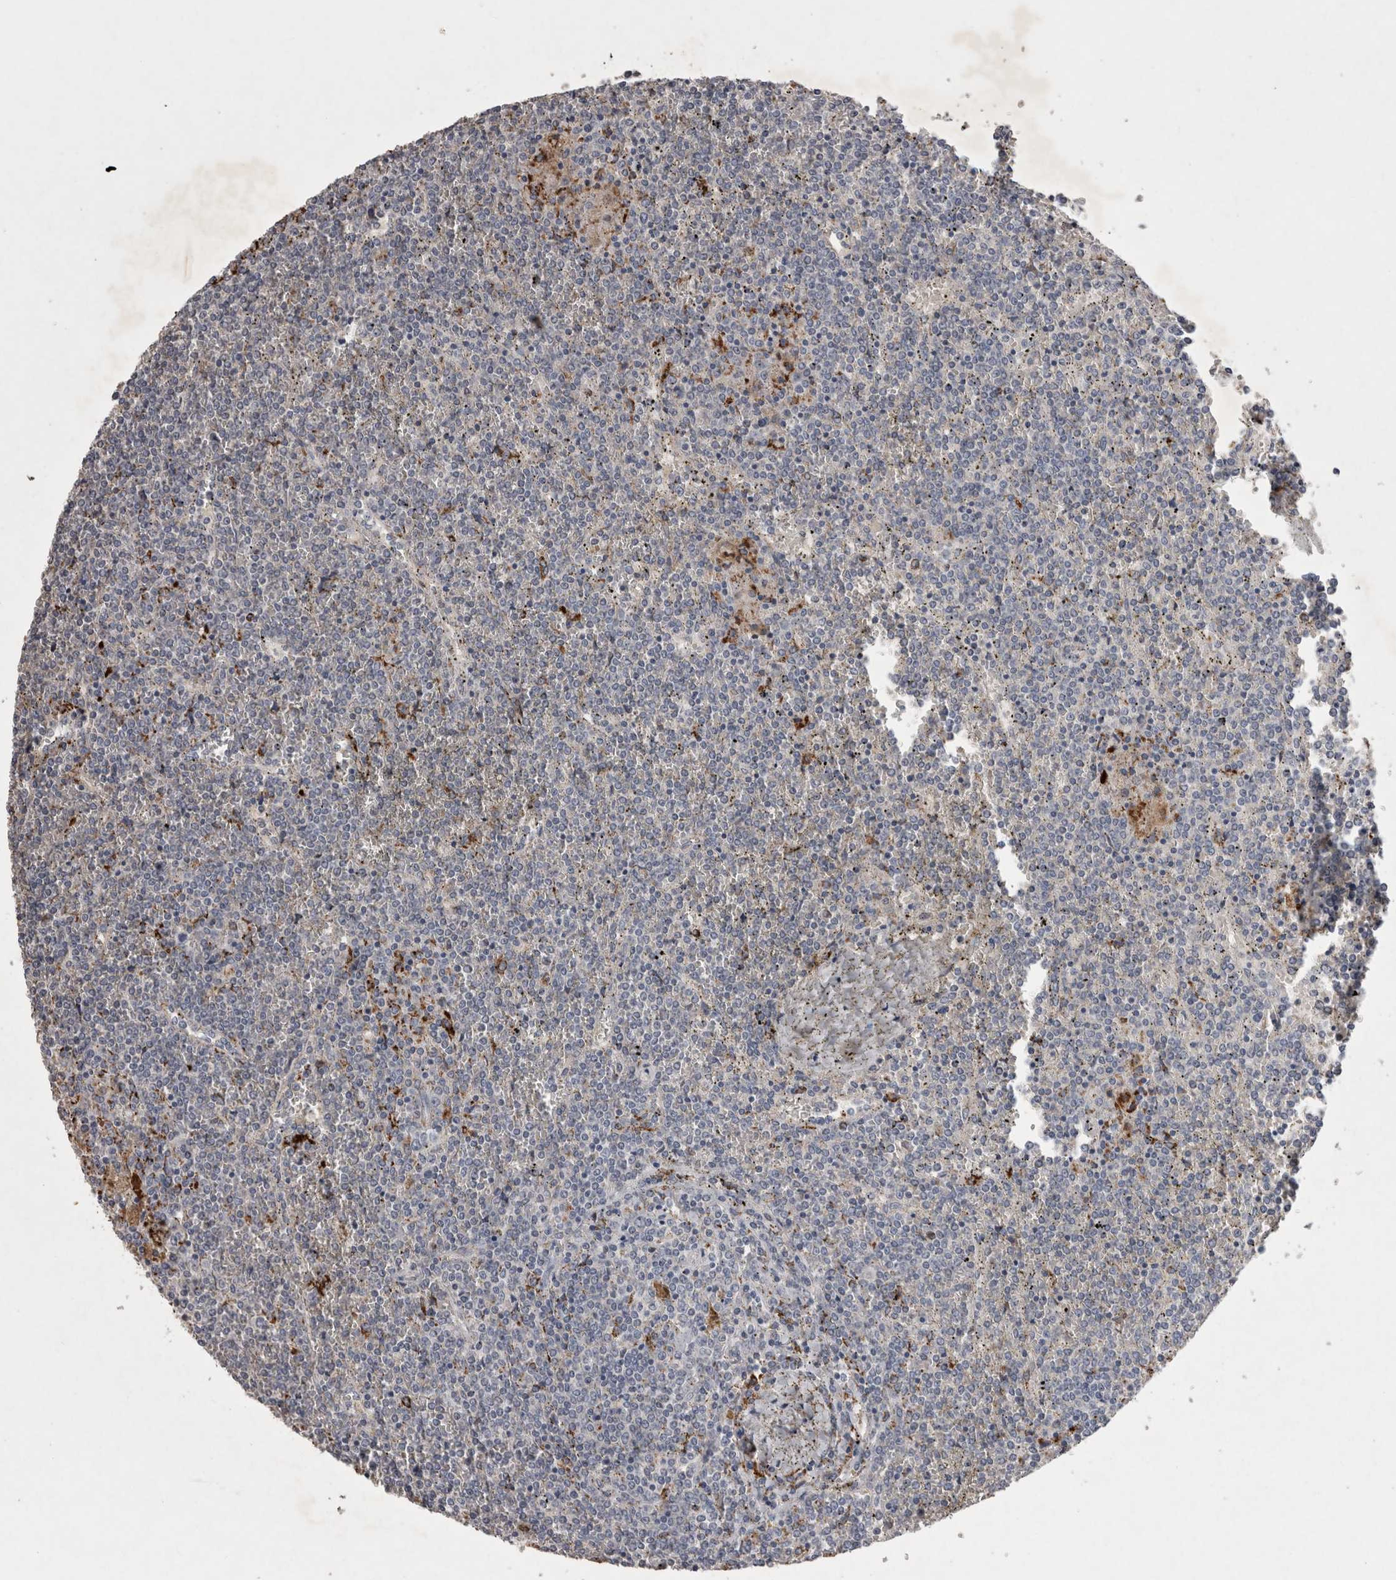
{"staining": {"intensity": "negative", "quantity": "none", "location": "none"}, "tissue": "lymphoma", "cell_type": "Tumor cells", "image_type": "cancer", "snomed": [{"axis": "morphology", "description": "Malignant lymphoma, non-Hodgkin's type, Low grade"}, {"axis": "topography", "description": "Spleen"}], "caption": "Protein analysis of lymphoma shows no significant expression in tumor cells. (Brightfield microscopy of DAB (3,3'-diaminobenzidine) immunohistochemistry (IHC) at high magnification).", "gene": "DKK3", "patient": {"sex": "female", "age": 19}}